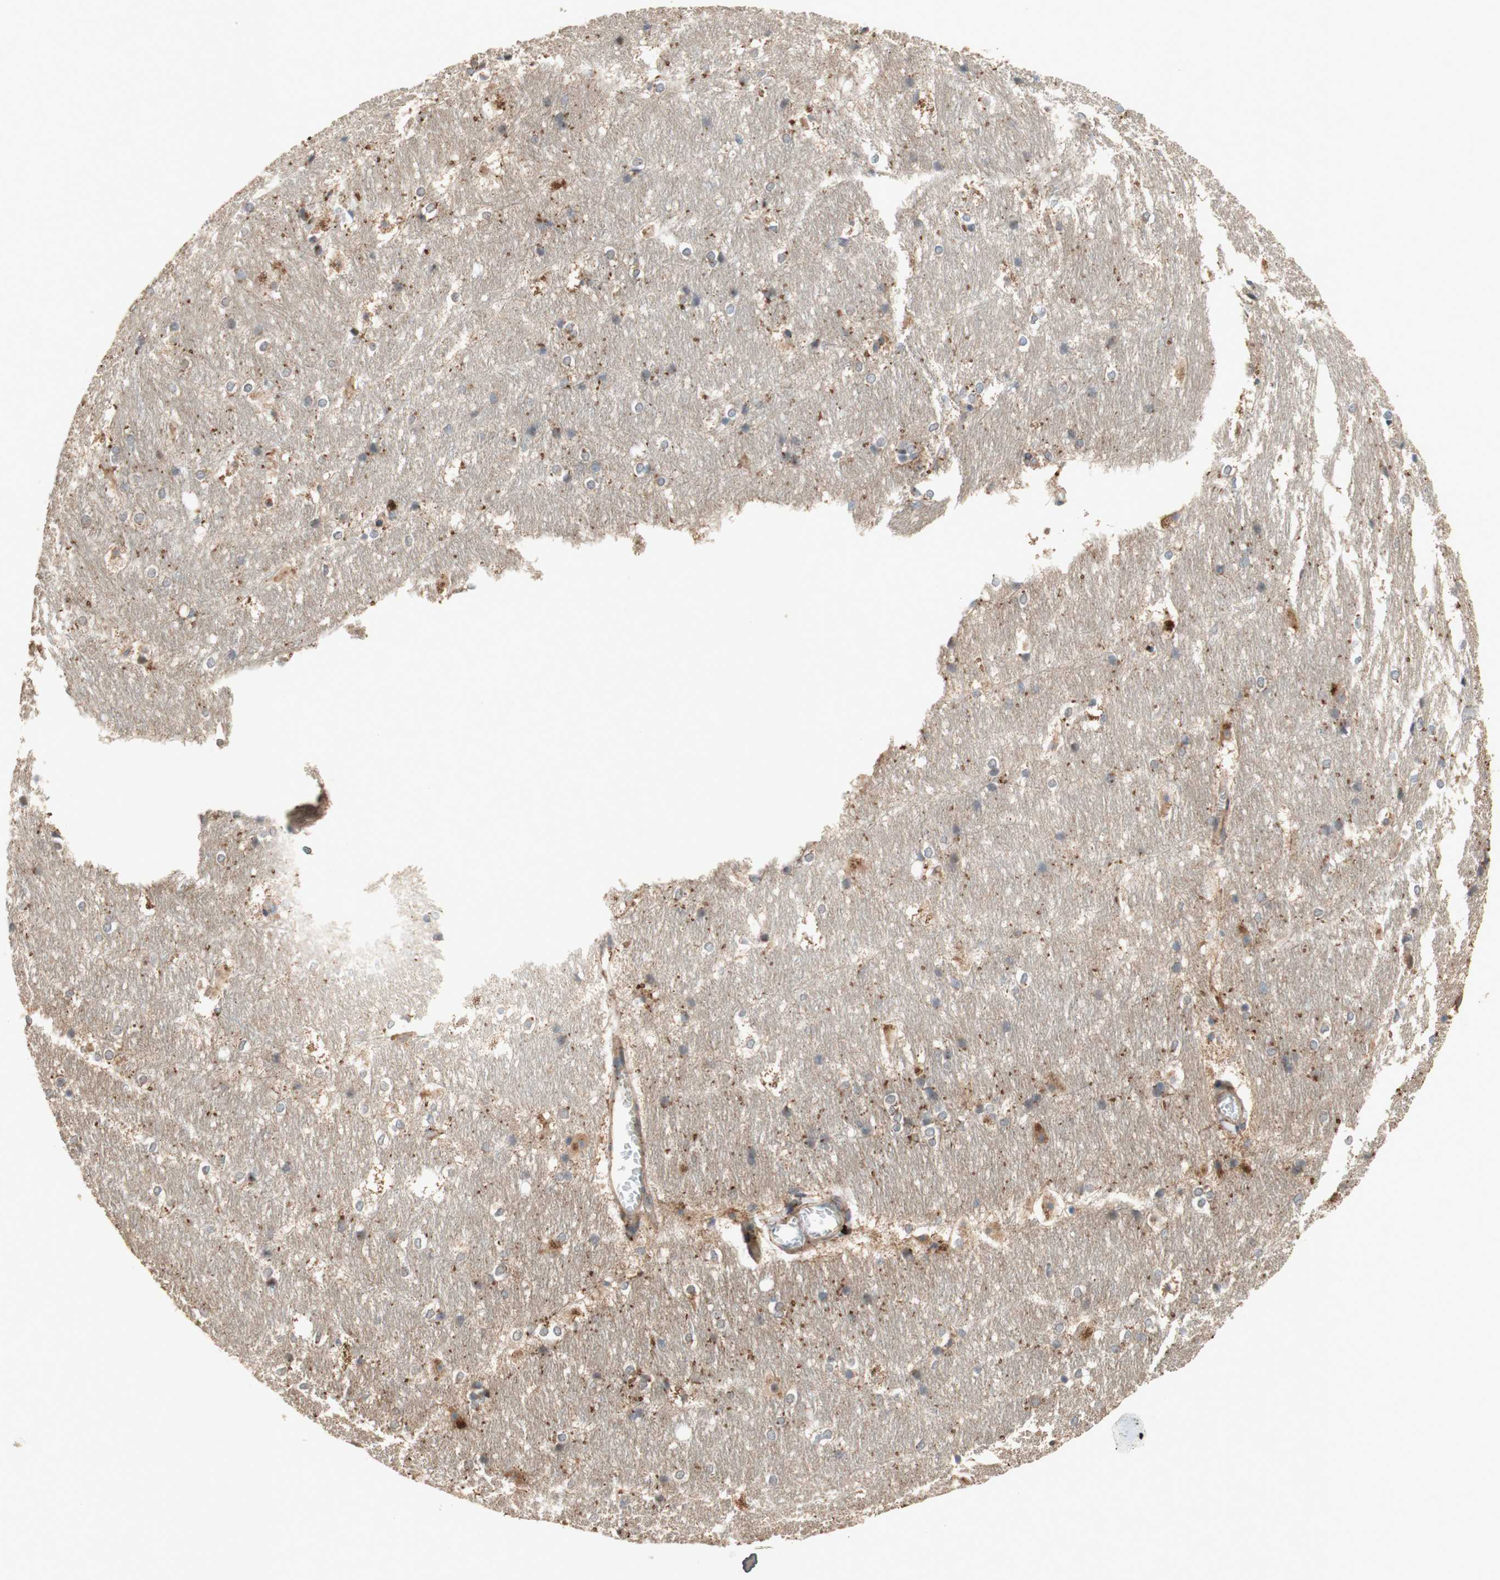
{"staining": {"intensity": "negative", "quantity": "none", "location": "none"}, "tissue": "hippocampus", "cell_type": "Glial cells", "image_type": "normal", "snomed": [{"axis": "morphology", "description": "Normal tissue, NOS"}, {"axis": "topography", "description": "Hippocampus"}], "caption": "Immunohistochemistry (IHC) image of unremarkable human hippocampus stained for a protein (brown), which exhibits no expression in glial cells.", "gene": "PTPN21", "patient": {"sex": "female", "age": 19}}